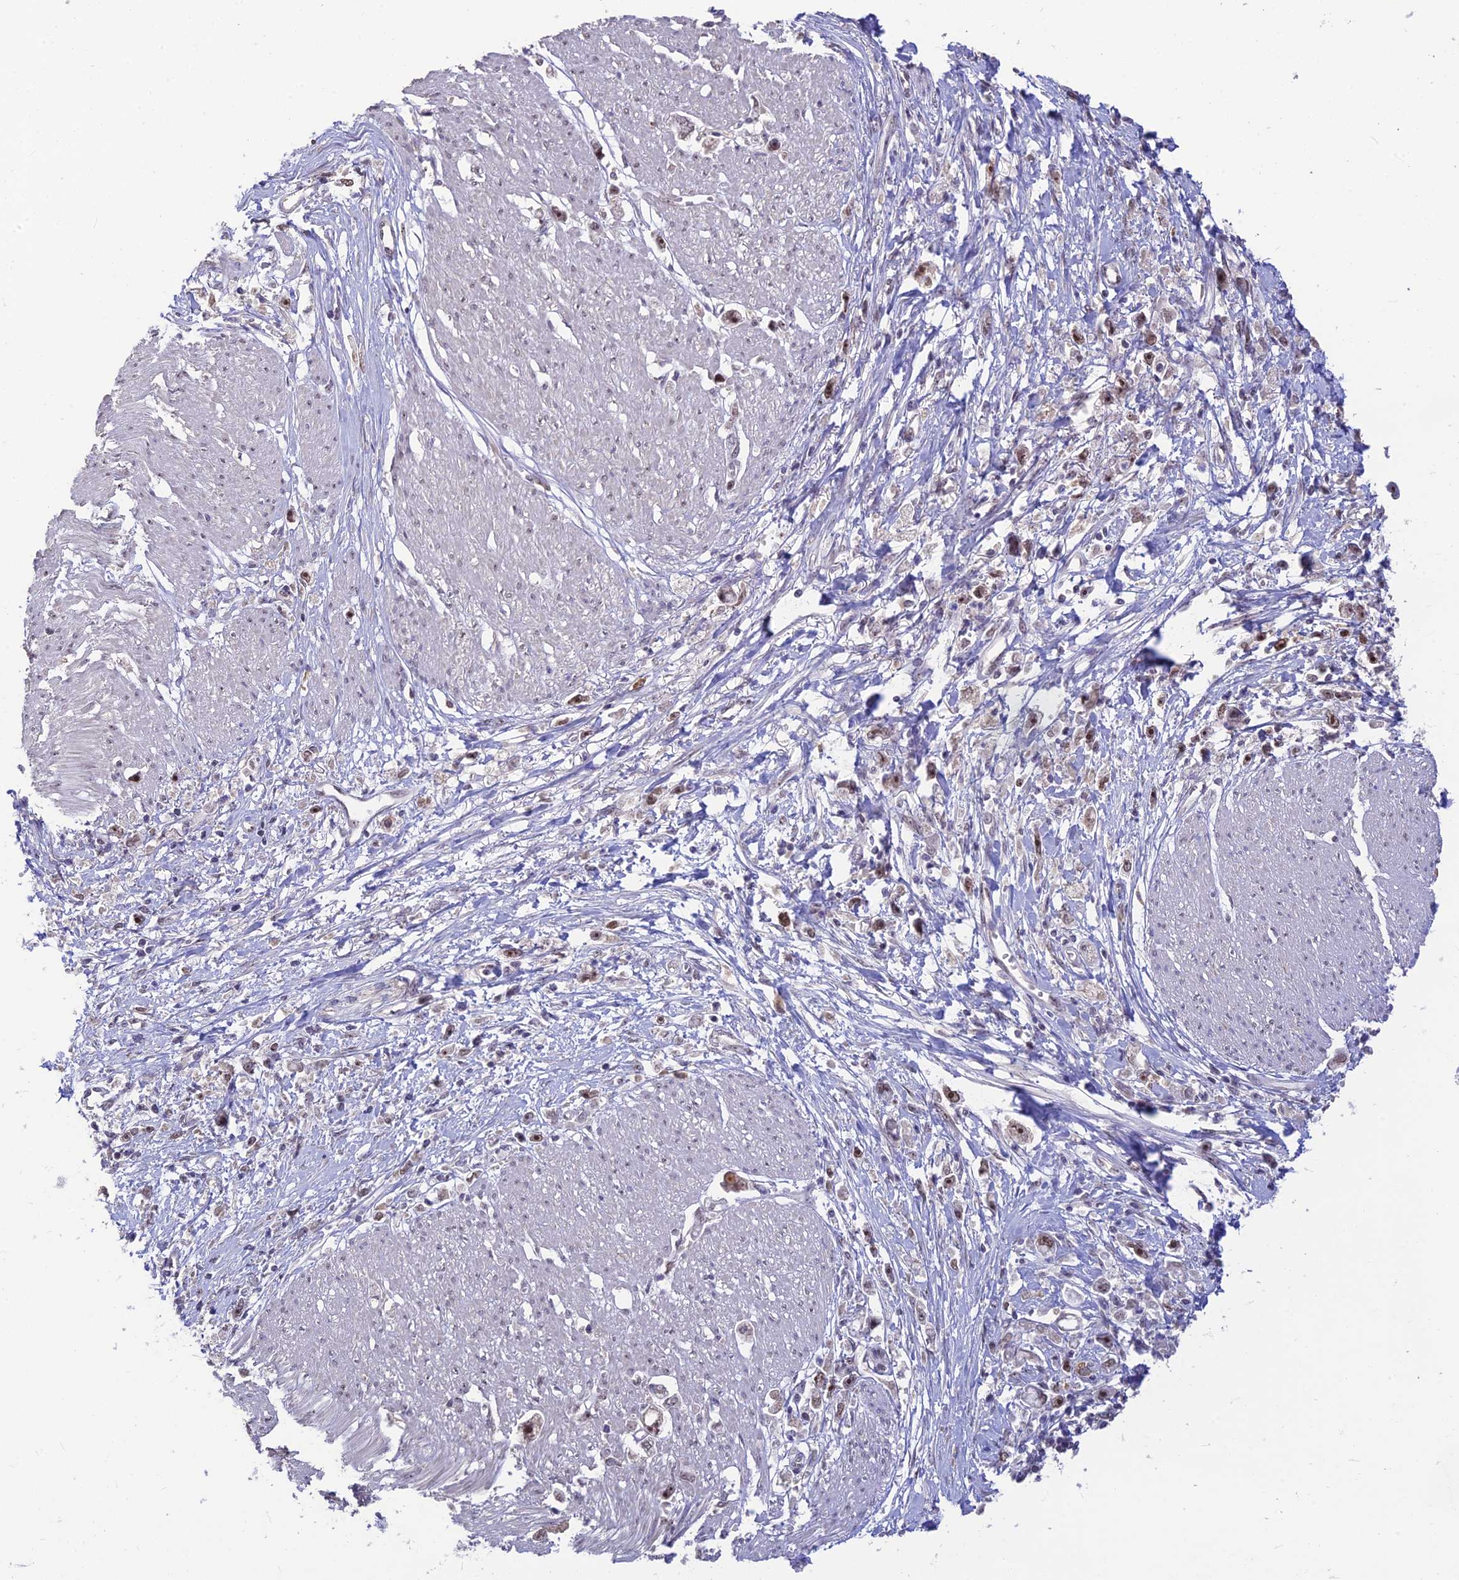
{"staining": {"intensity": "moderate", "quantity": "<25%", "location": "nuclear"}, "tissue": "stomach cancer", "cell_type": "Tumor cells", "image_type": "cancer", "snomed": [{"axis": "morphology", "description": "Adenocarcinoma, NOS"}, {"axis": "topography", "description": "Stomach"}], "caption": "Tumor cells show low levels of moderate nuclear positivity in about <25% of cells in adenocarcinoma (stomach).", "gene": "POLR1G", "patient": {"sex": "female", "age": 59}}